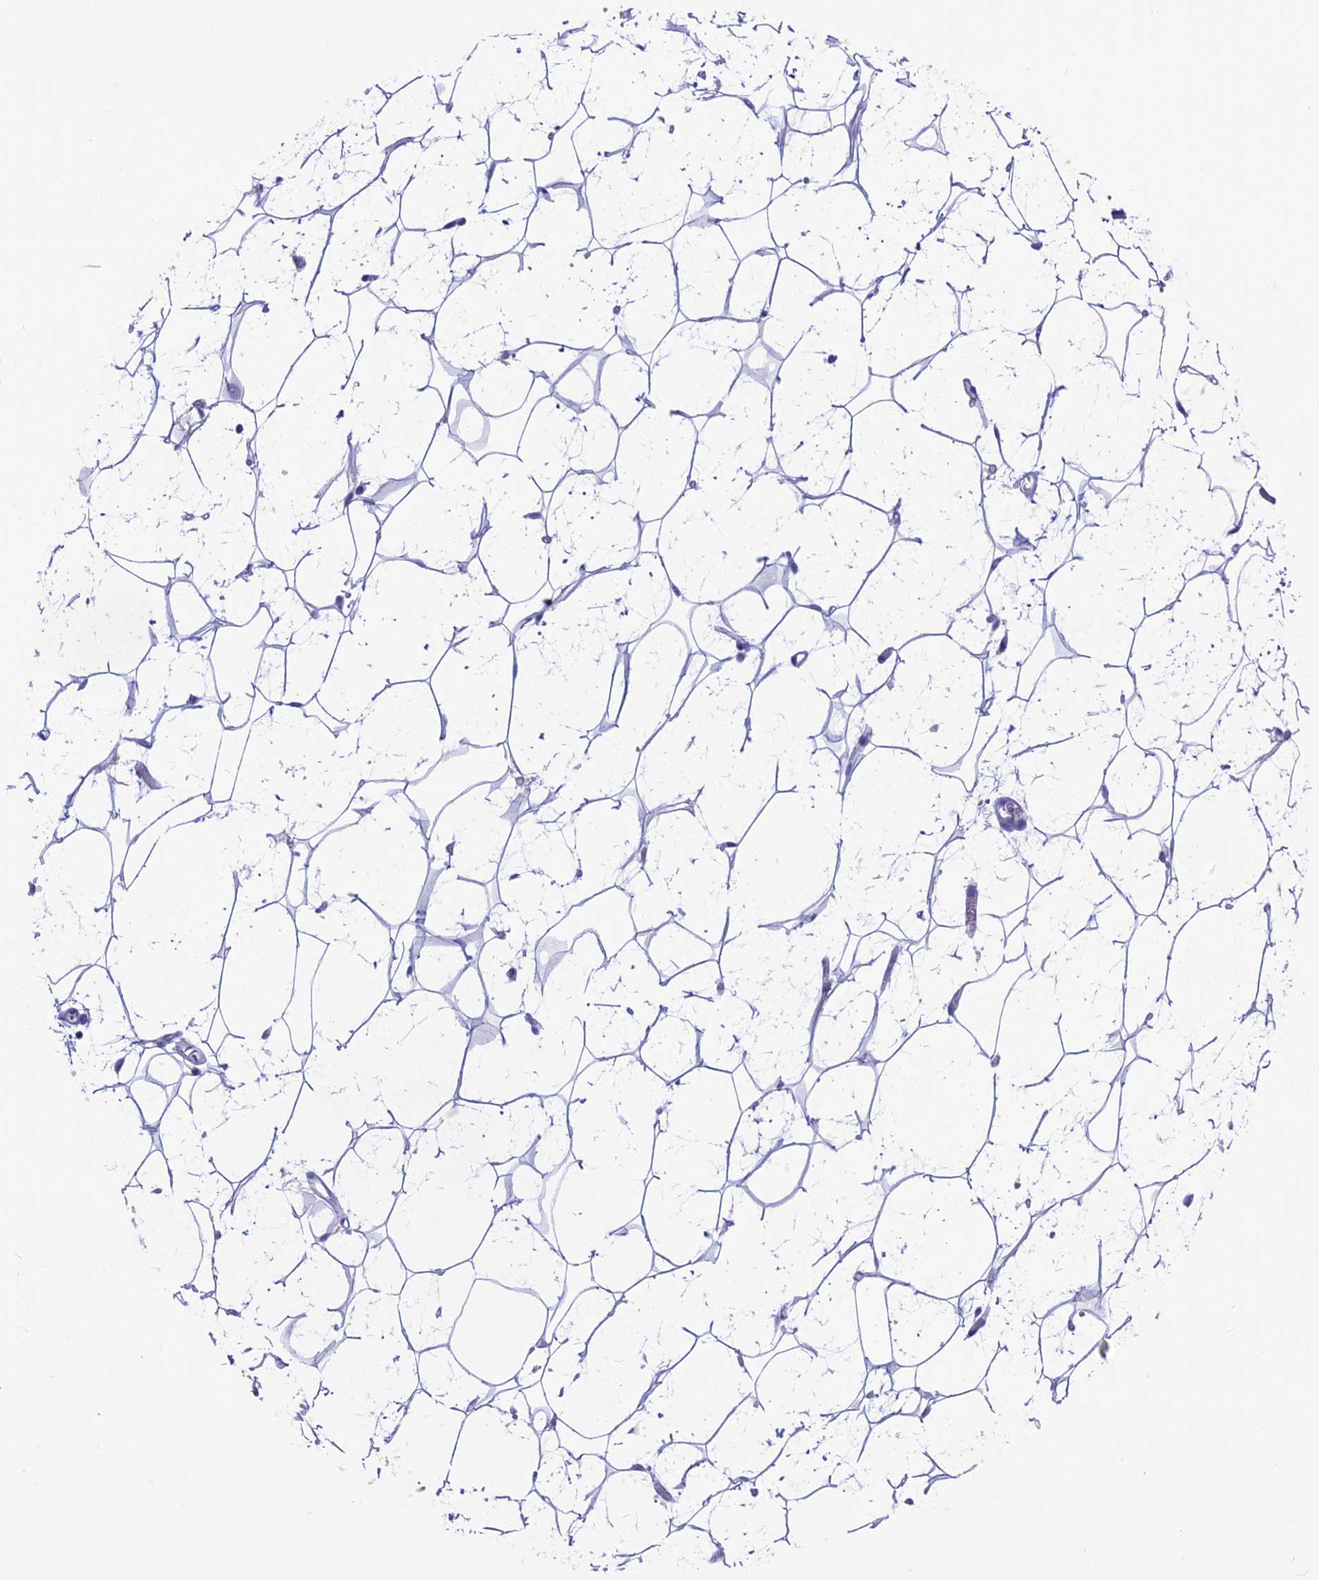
{"staining": {"intensity": "negative", "quantity": "none", "location": "none"}, "tissue": "adipose tissue", "cell_type": "Adipocytes", "image_type": "normal", "snomed": [{"axis": "morphology", "description": "Normal tissue, NOS"}, {"axis": "topography", "description": "Breast"}], "caption": "Immunohistochemical staining of benign human adipose tissue shows no significant positivity in adipocytes. The staining was performed using DAB to visualize the protein expression in brown, while the nuclei were stained in blue with hematoxylin (Magnification: 20x).", "gene": "SNTN", "patient": {"sex": "female", "age": 26}}